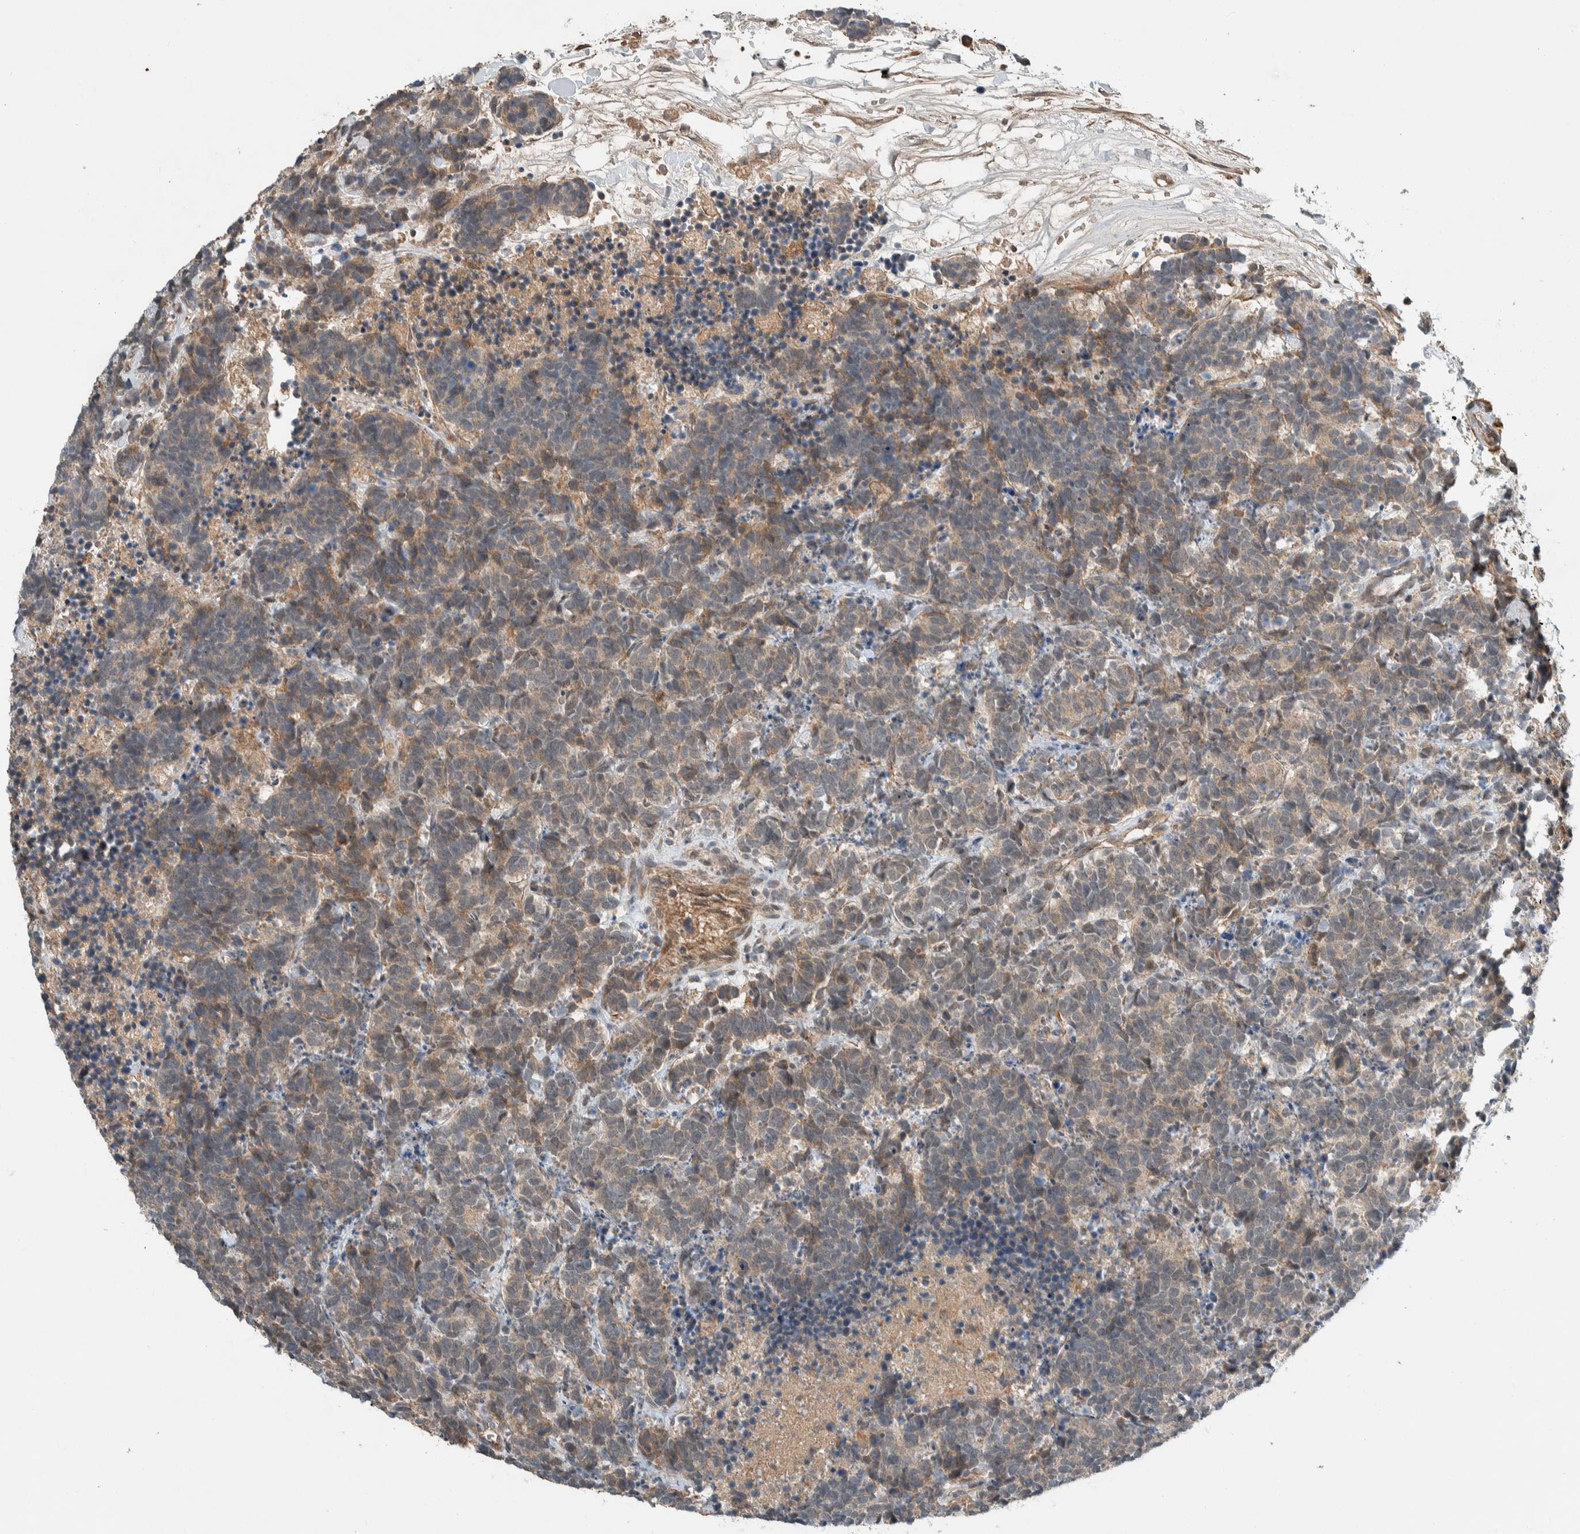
{"staining": {"intensity": "weak", "quantity": ">75%", "location": "cytoplasmic/membranous"}, "tissue": "carcinoid", "cell_type": "Tumor cells", "image_type": "cancer", "snomed": [{"axis": "morphology", "description": "Carcinoma, NOS"}, {"axis": "morphology", "description": "Carcinoid, malignant, NOS"}, {"axis": "topography", "description": "Urinary bladder"}], "caption": "Human carcinoid stained for a protein (brown) shows weak cytoplasmic/membranous positive expression in about >75% of tumor cells.", "gene": "ARMC7", "patient": {"sex": "male", "age": 57}}